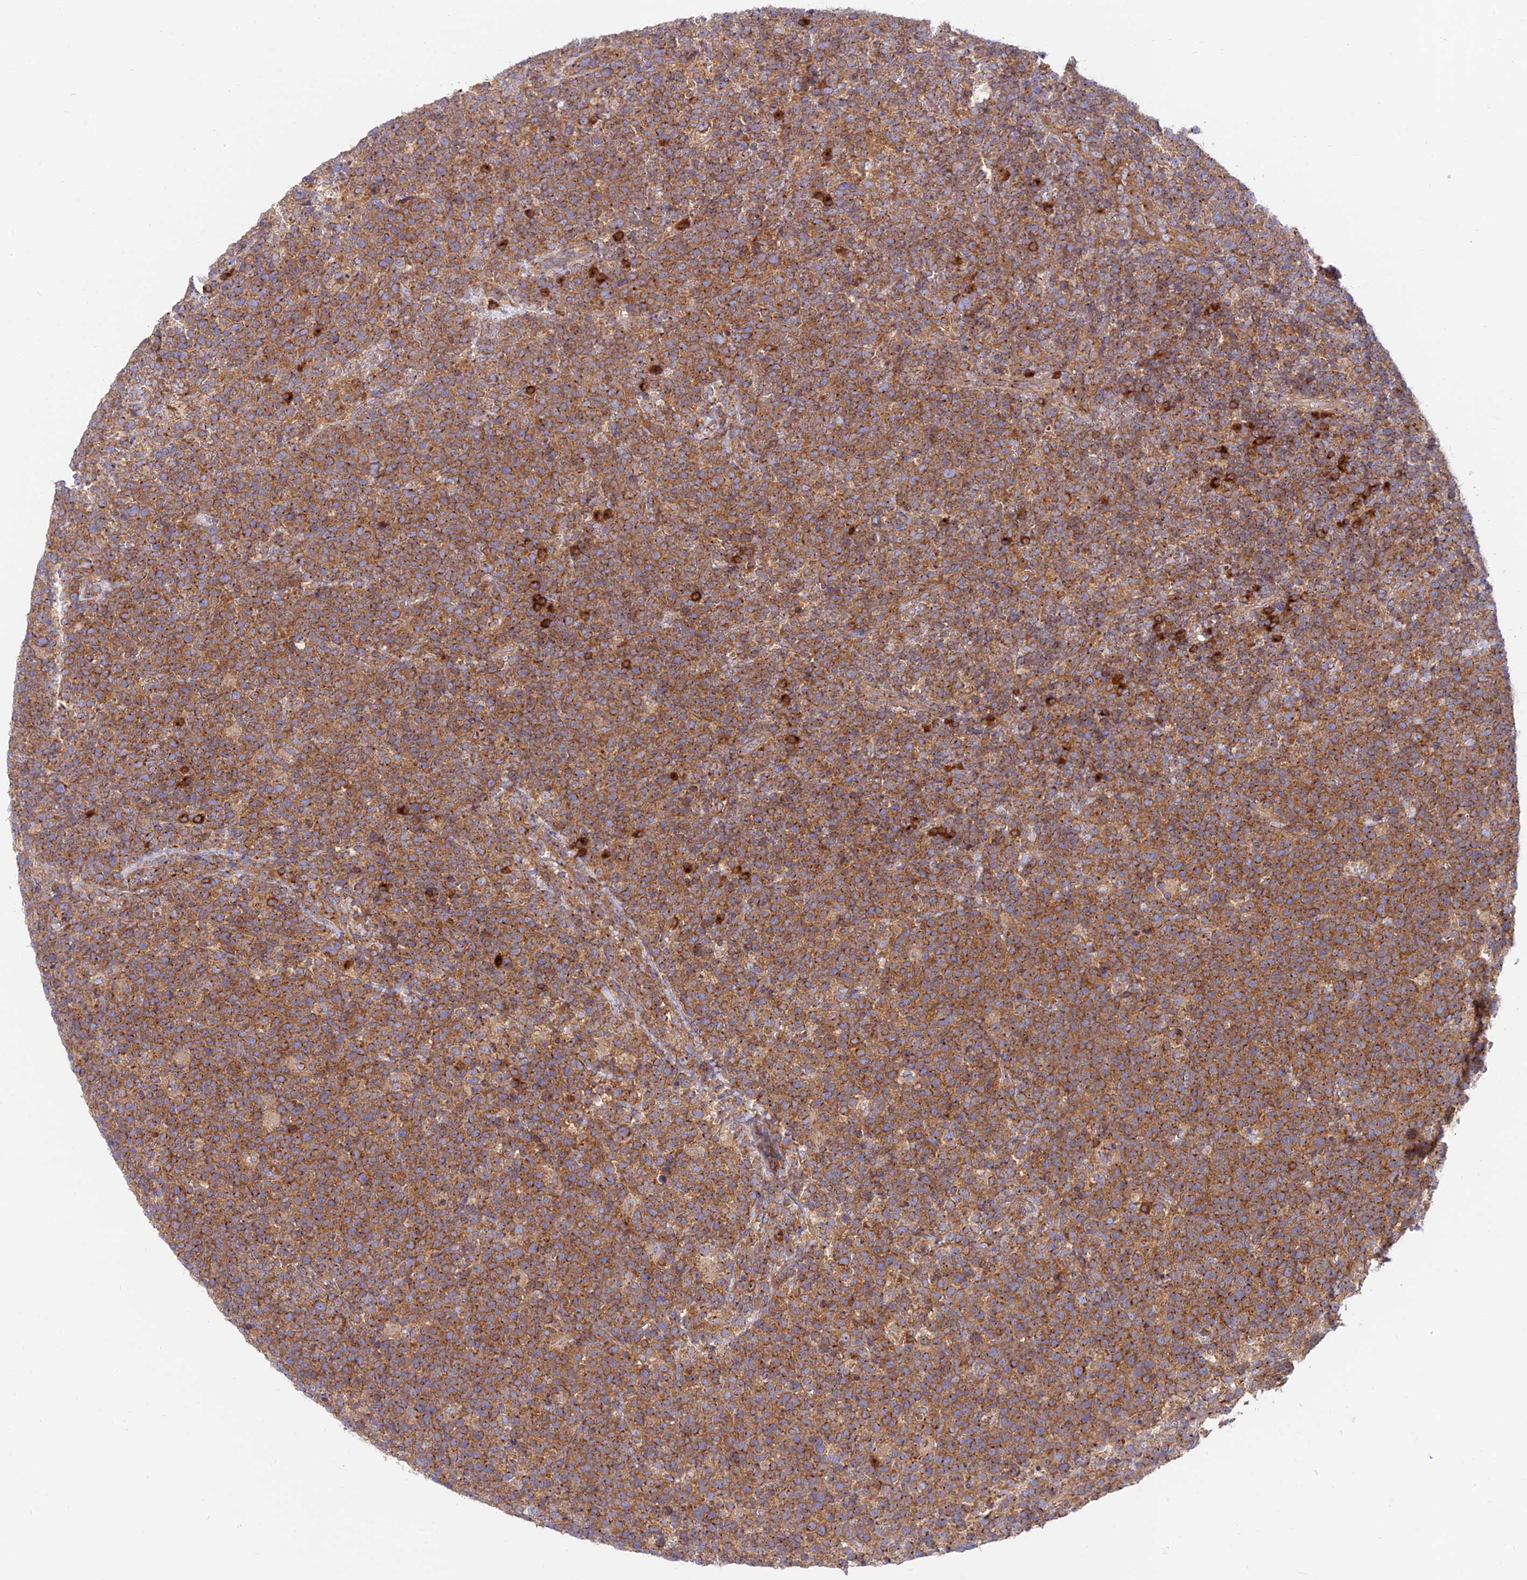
{"staining": {"intensity": "moderate", "quantity": ">75%", "location": "cytoplasmic/membranous"}, "tissue": "lymphoma", "cell_type": "Tumor cells", "image_type": "cancer", "snomed": [{"axis": "morphology", "description": "Malignant lymphoma, non-Hodgkin's type, High grade"}, {"axis": "topography", "description": "Lymph node"}], "caption": "Immunohistochemistry of human malignant lymphoma, non-Hodgkin's type (high-grade) shows medium levels of moderate cytoplasmic/membranous expression in approximately >75% of tumor cells.", "gene": "GOLGA3", "patient": {"sex": "male", "age": 61}}